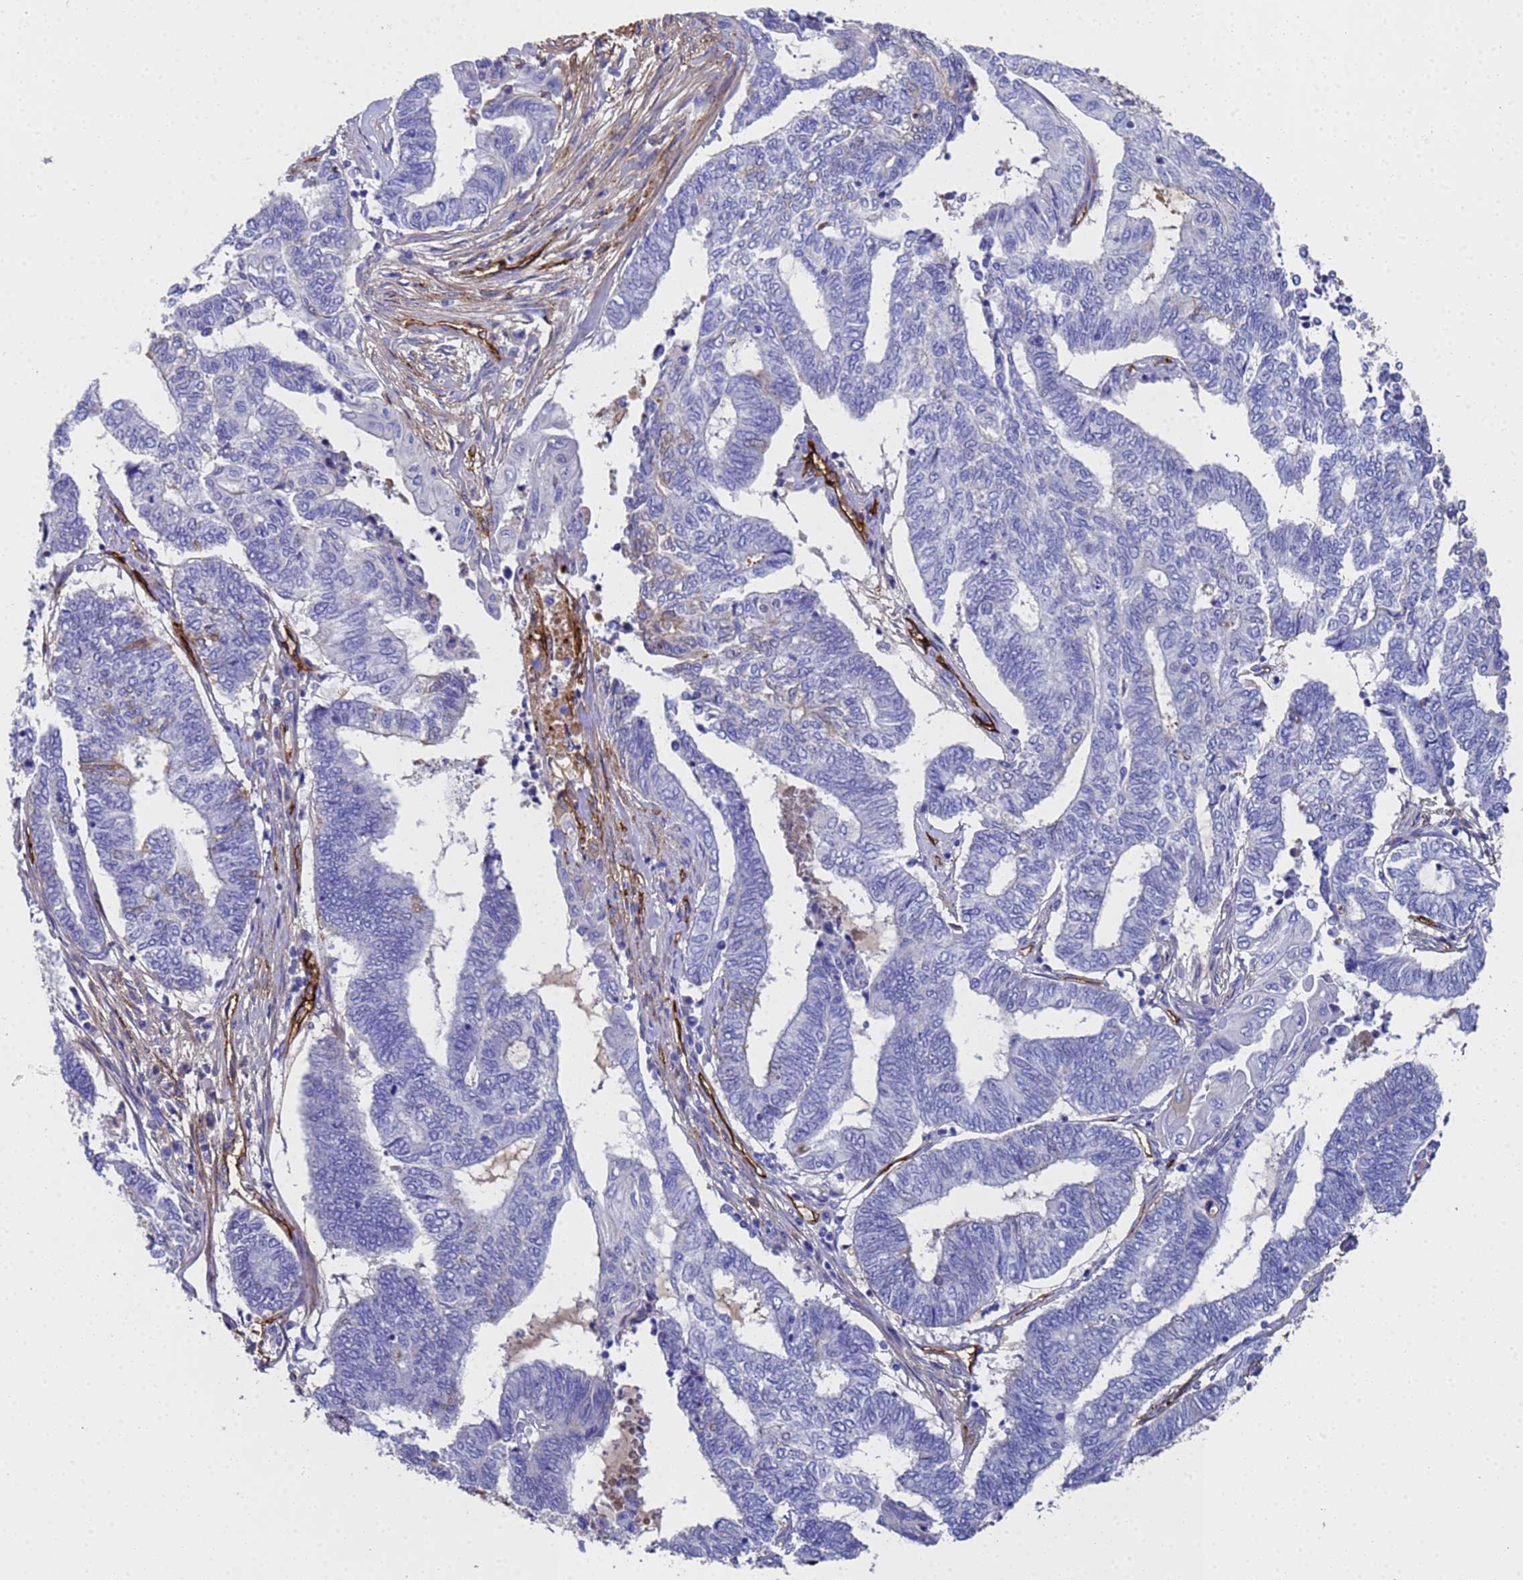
{"staining": {"intensity": "moderate", "quantity": "<25%", "location": "cytoplasmic/membranous"}, "tissue": "endometrial cancer", "cell_type": "Tumor cells", "image_type": "cancer", "snomed": [{"axis": "morphology", "description": "Adenocarcinoma, NOS"}, {"axis": "topography", "description": "Uterus"}, {"axis": "topography", "description": "Endometrium"}], "caption": "This is an image of immunohistochemistry (IHC) staining of endometrial cancer, which shows moderate expression in the cytoplasmic/membranous of tumor cells.", "gene": "ADIPOQ", "patient": {"sex": "female", "age": 70}}